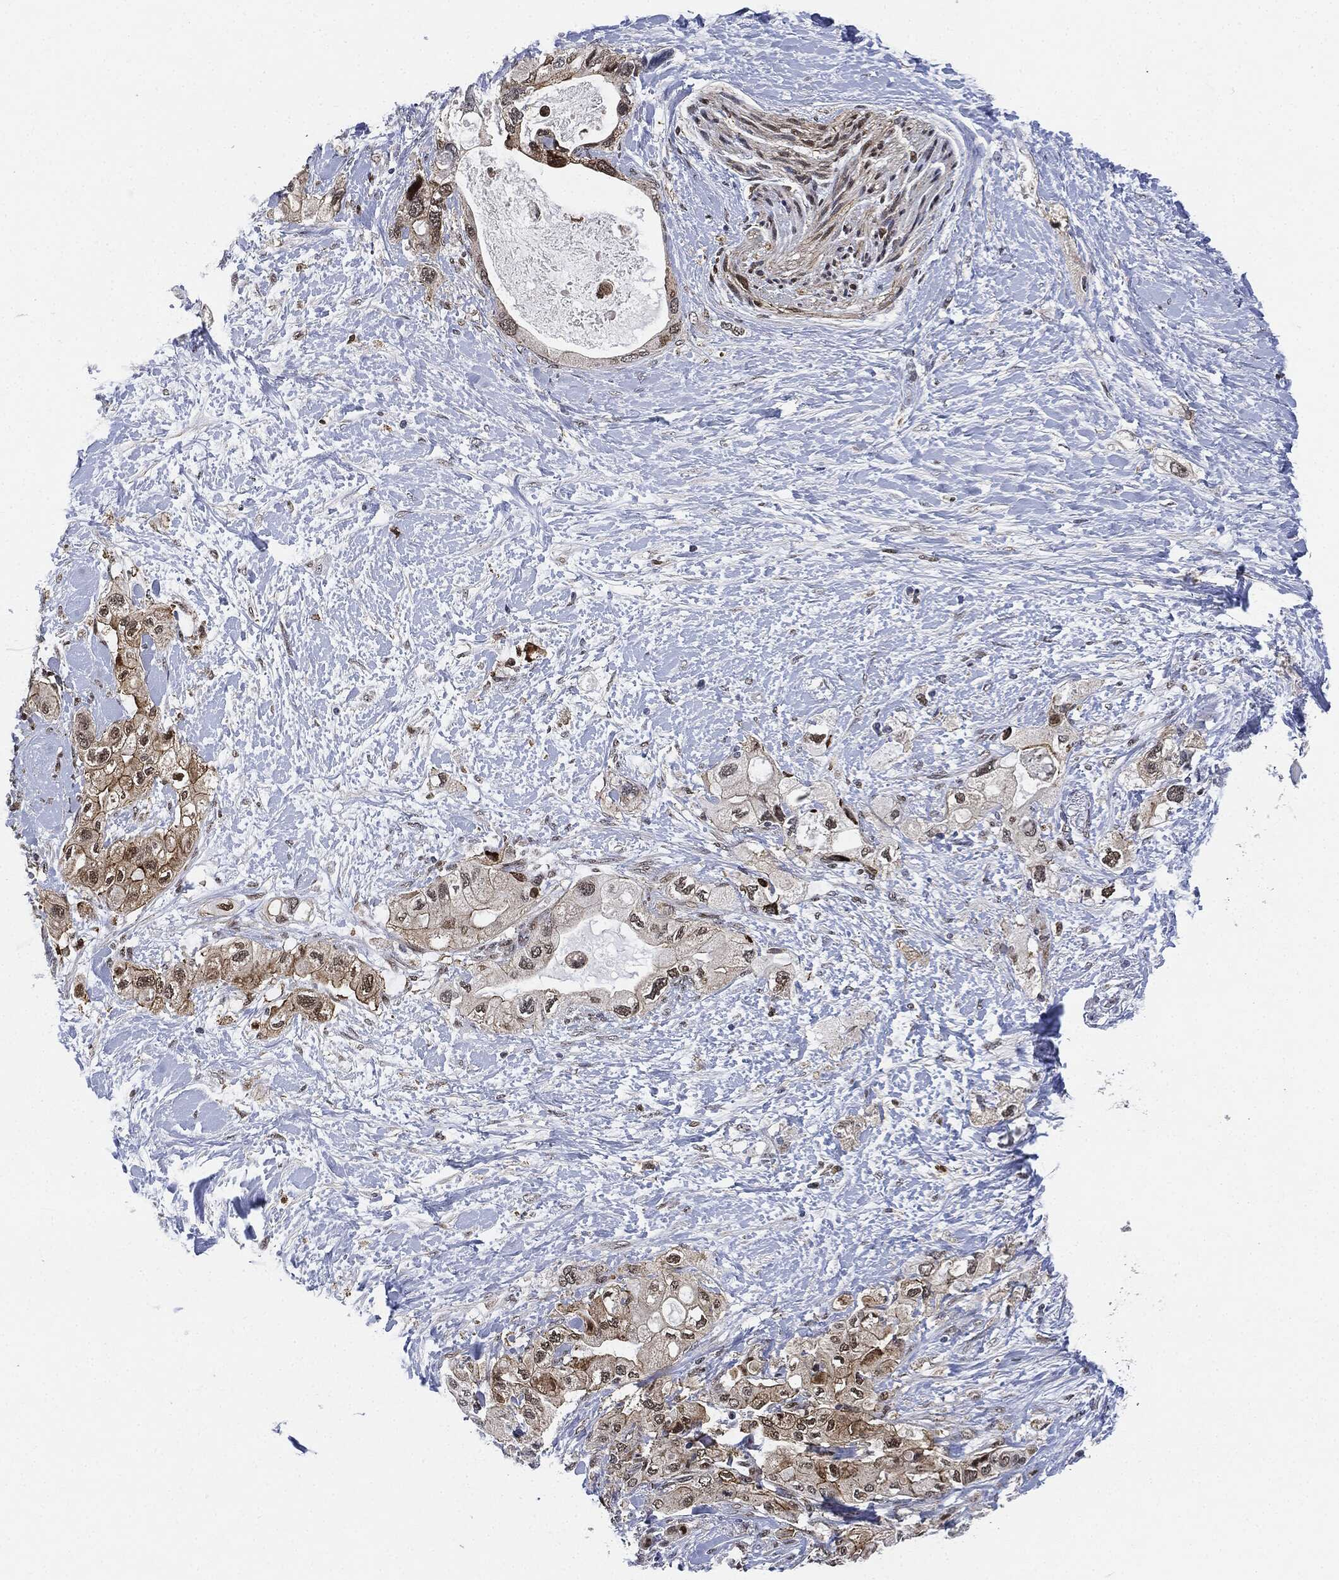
{"staining": {"intensity": "moderate", "quantity": "<25%", "location": "nuclear"}, "tissue": "pancreatic cancer", "cell_type": "Tumor cells", "image_type": "cancer", "snomed": [{"axis": "morphology", "description": "Adenocarcinoma, NOS"}, {"axis": "topography", "description": "Pancreas"}], "caption": "This is a photomicrograph of immunohistochemistry staining of pancreatic cancer, which shows moderate staining in the nuclear of tumor cells.", "gene": "NANOS3", "patient": {"sex": "female", "age": 56}}